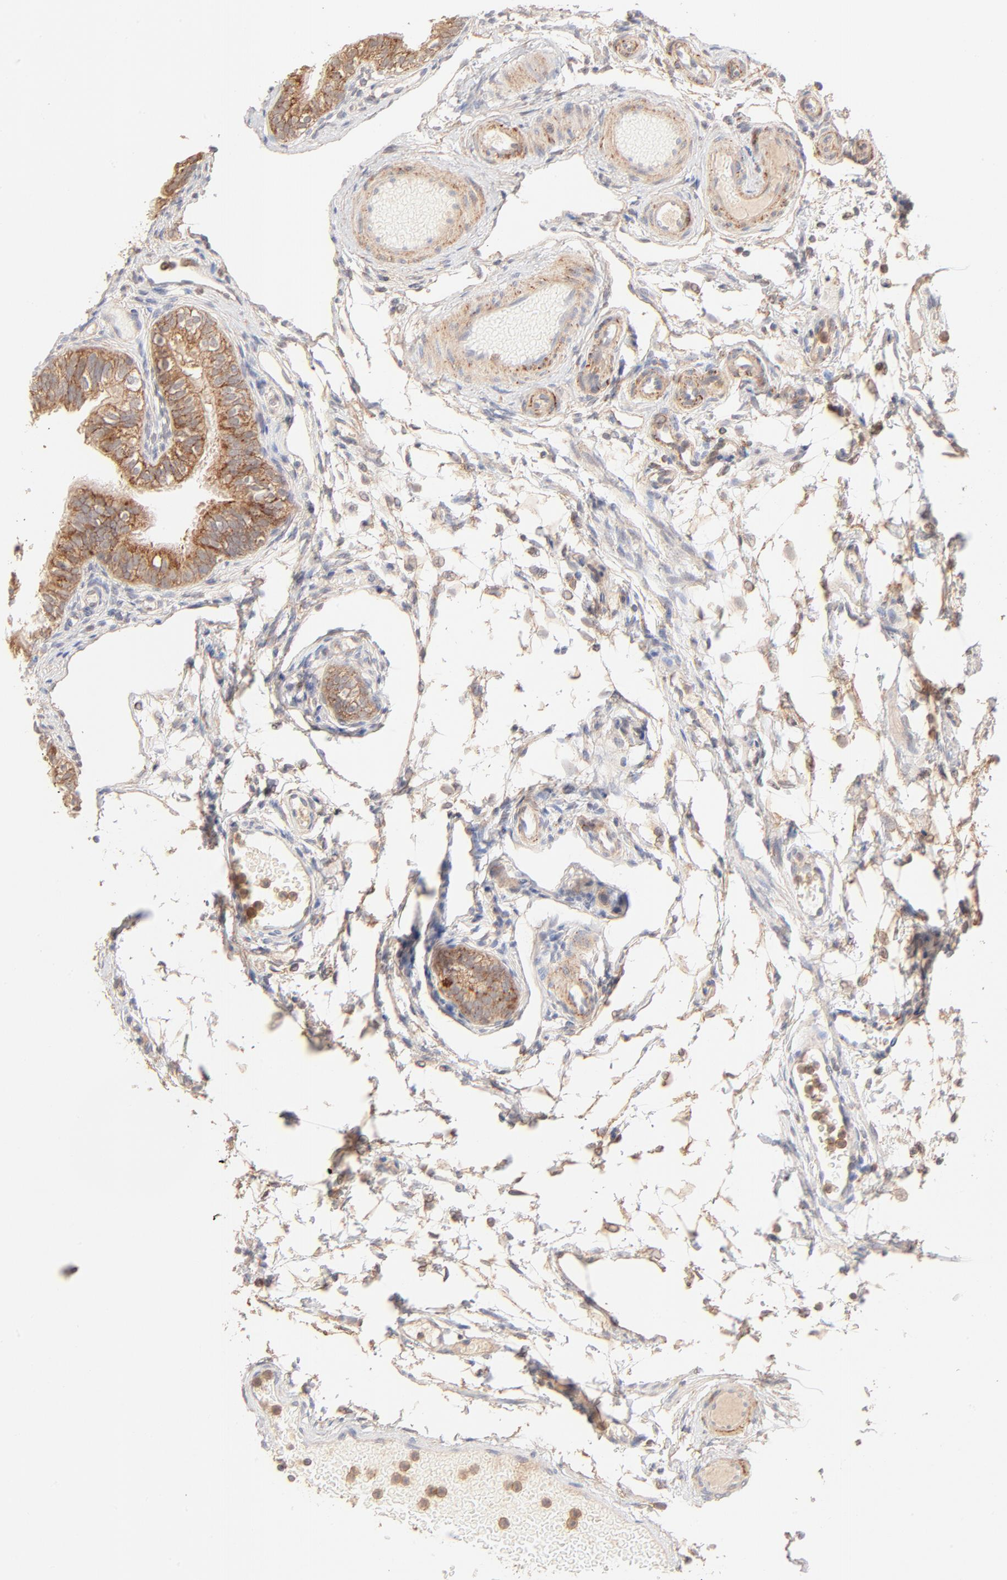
{"staining": {"intensity": "moderate", "quantity": ">75%", "location": "cytoplasmic/membranous"}, "tissue": "fallopian tube", "cell_type": "Glandular cells", "image_type": "normal", "snomed": [{"axis": "morphology", "description": "Normal tissue, NOS"}, {"axis": "morphology", "description": "Dermoid, NOS"}, {"axis": "topography", "description": "Fallopian tube"}], "caption": "Immunohistochemical staining of unremarkable fallopian tube shows >75% levels of moderate cytoplasmic/membranous protein expression in about >75% of glandular cells. The staining was performed using DAB, with brown indicating positive protein expression. Nuclei are stained blue with hematoxylin.", "gene": "CSPG4", "patient": {"sex": "female", "age": 33}}